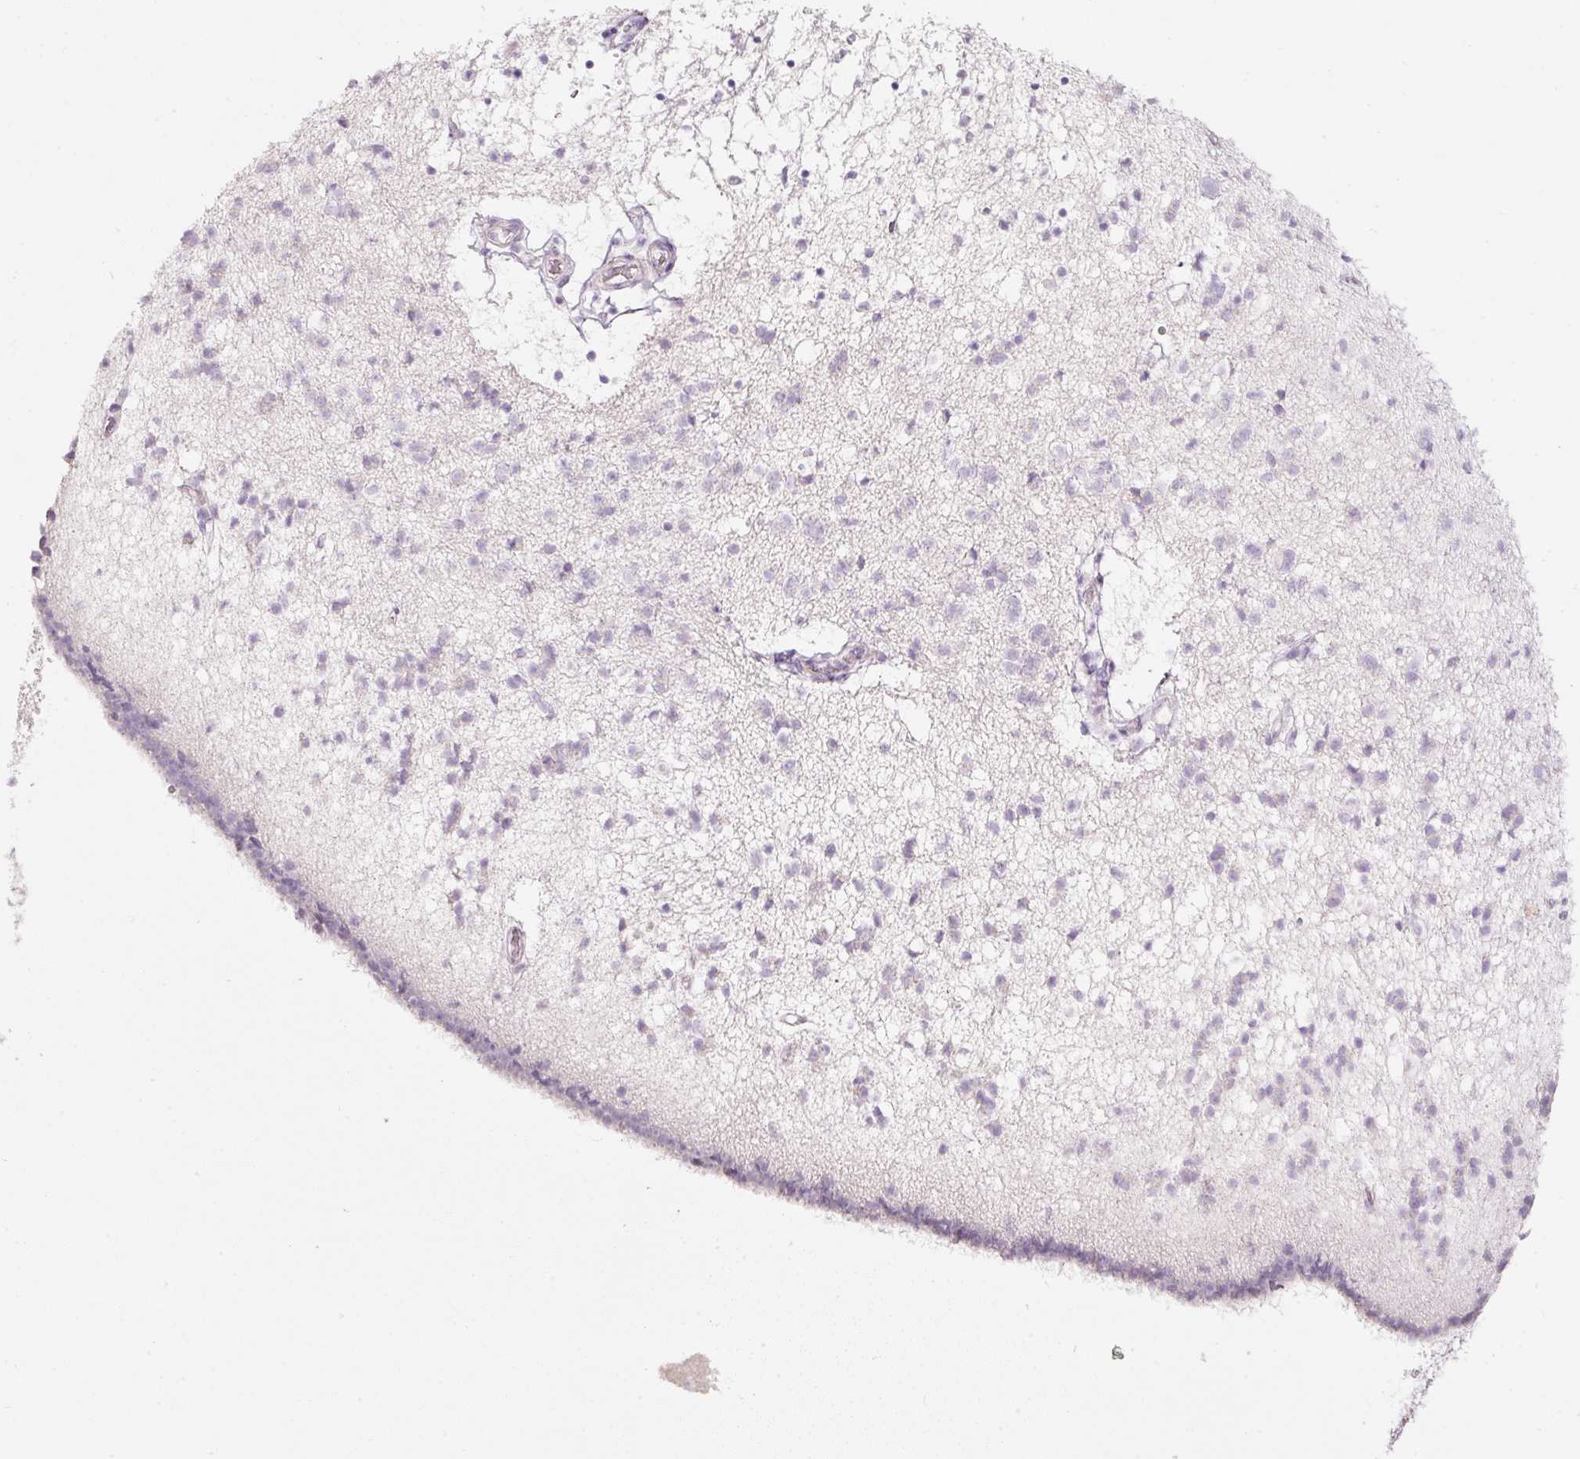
{"staining": {"intensity": "negative", "quantity": "none", "location": "none"}, "tissue": "caudate", "cell_type": "Glial cells", "image_type": "normal", "snomed": [{"axis": "morphology", "description": "Normal tissue, NOS"}, {"axis": "topography", "description": "Lateral ventricle wall"}], "caption": "An image of caudate stained for a protein reveals no brown staining in glial cells. The staining is performed using DAB brown chromogen with nuclei counter-stained in using hematoxylin.", "gene": "PDXDC1", "patient": {"sex": "male", "age": 58}}